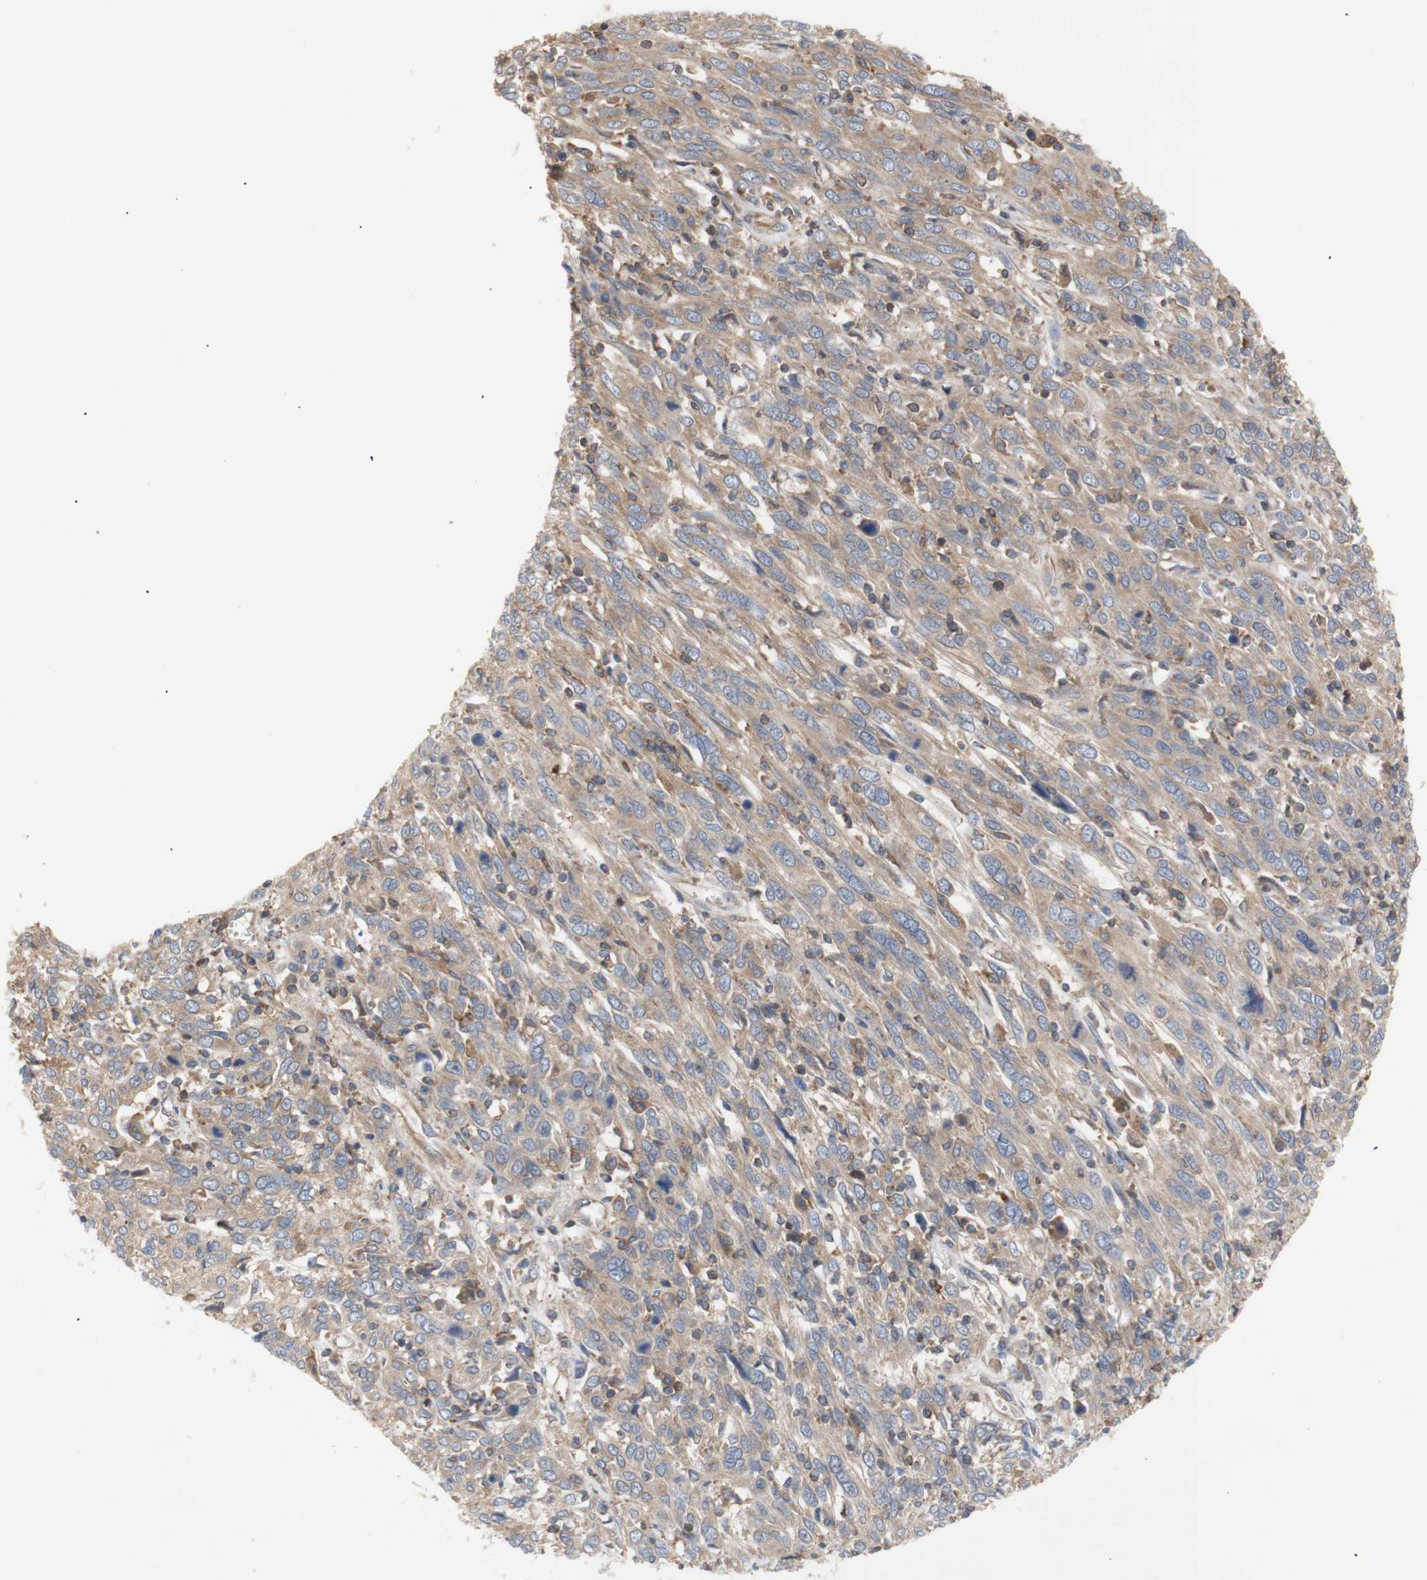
{"staining": {"intensity": "moderate", "quantity": ">75%", "location": "cytoplasmic/membranous"}, "tissue": "cervical cancer", "cell_type": "Tumor cells", "image_type": "cancer", "snomed": [{"axis": "morphology", "description": "Squamous cell carcinoma, NOS"}, {"axis": "topography", "description": "Cervix"}], "caption": "Immunohistochemistry (DAB) staining of cervical cancer exhibits moderate cytoplasmic/membranous protein positivity in approximately >75% of tumor cells.", "gene": "IKBKG", "patient": {"sex": "female", "age": 46}}